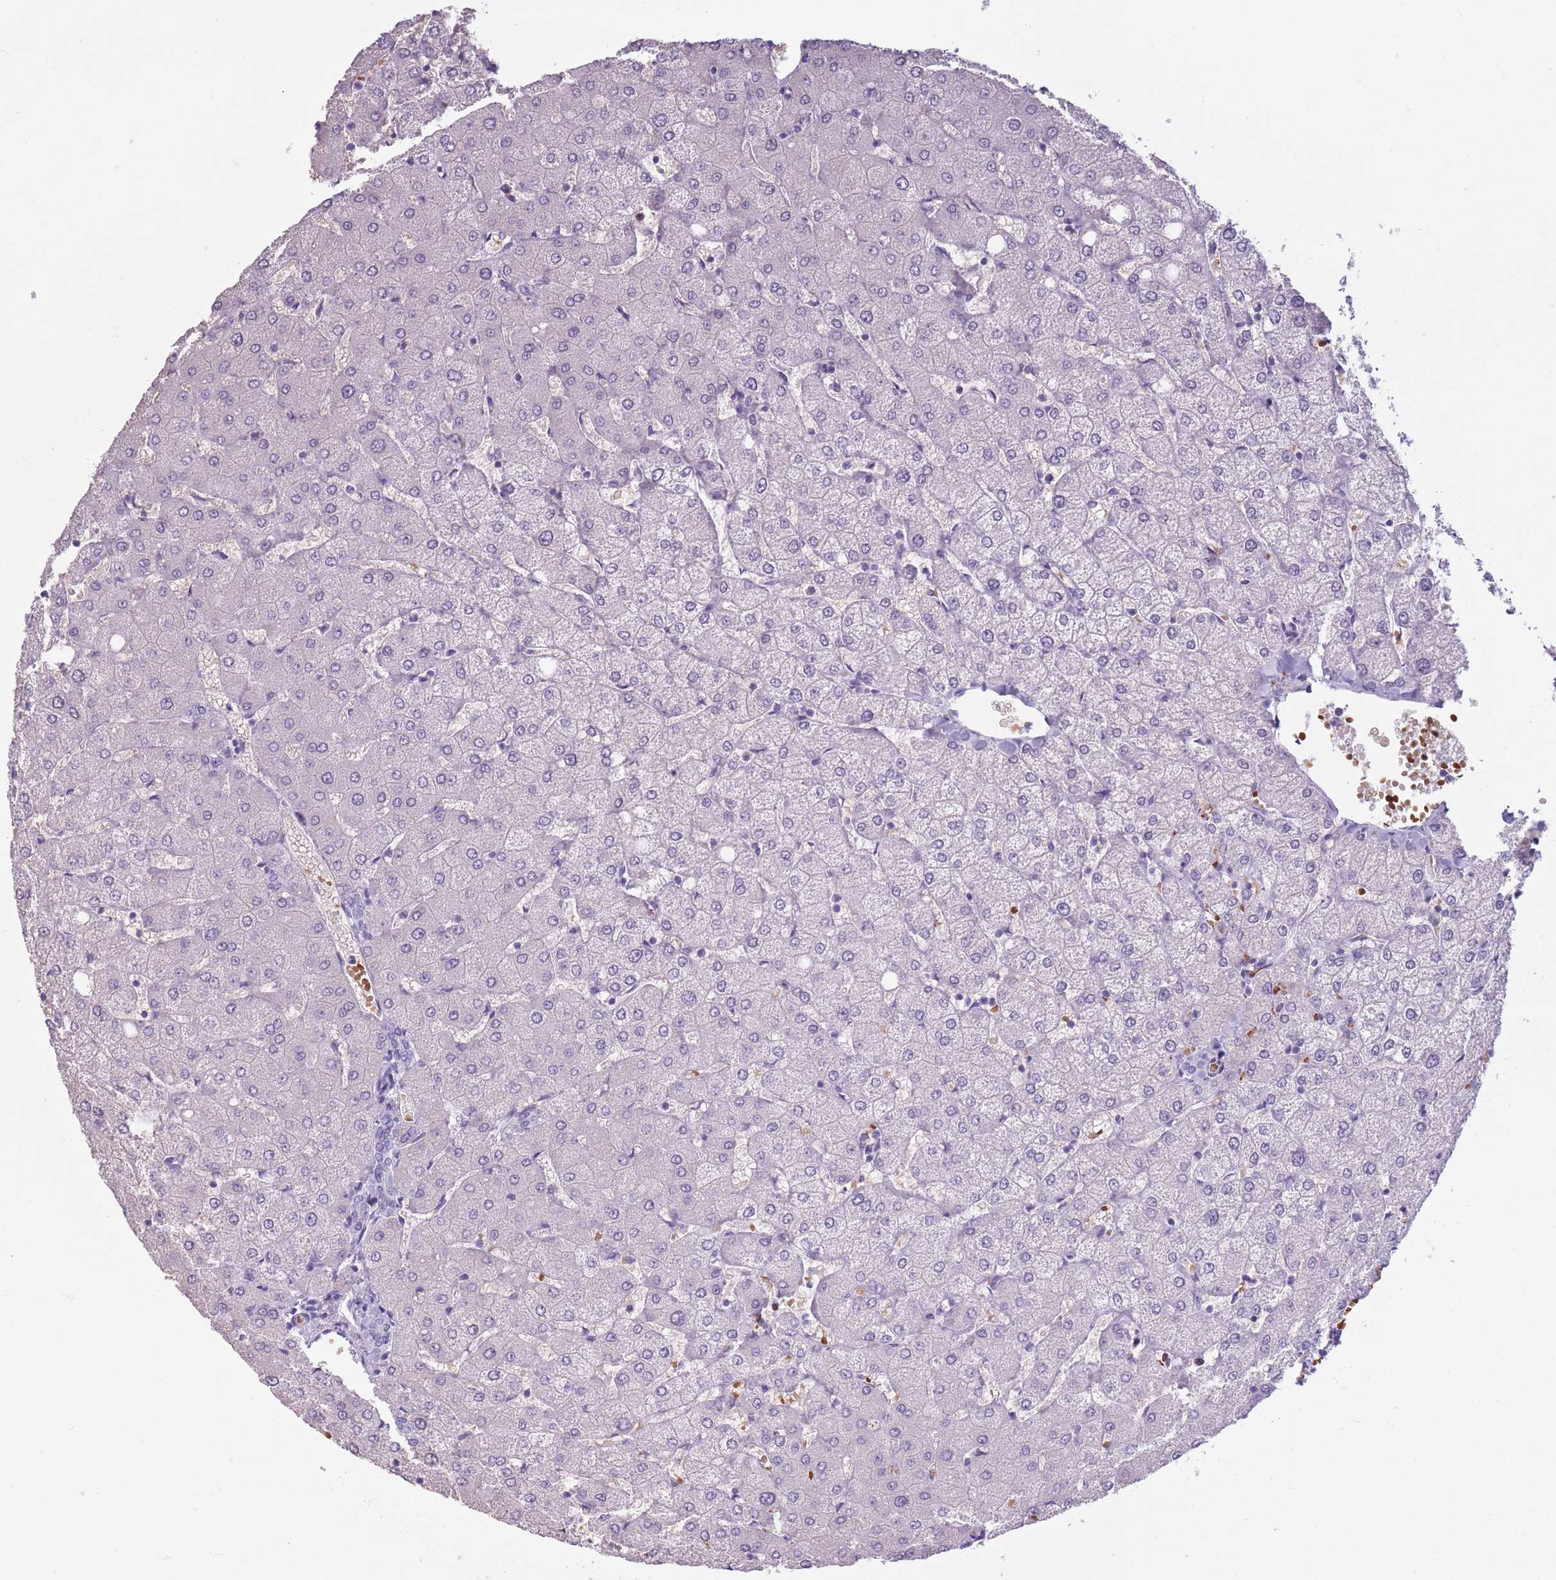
{"staining": {"intensity": "negative", "quantity": "none", "location": "none"}, "tissue": "liver", "cell_type": "Cholangiocytes", "image_type": "normal", "snomed": [{"axis": "morphology", "description": "Normal tissue, NOS"}, {"axis": "topography", "description": "Liver"}], "caption": "This histopathology image is of unremarkable liver stained with immunohistochemistry to label a protein in brown with the nuclei are counter-stained blue. There is no staining in cholangiocytes.", "gene": "OR7C1", "patient": {"sex": "female", "age": 54}}